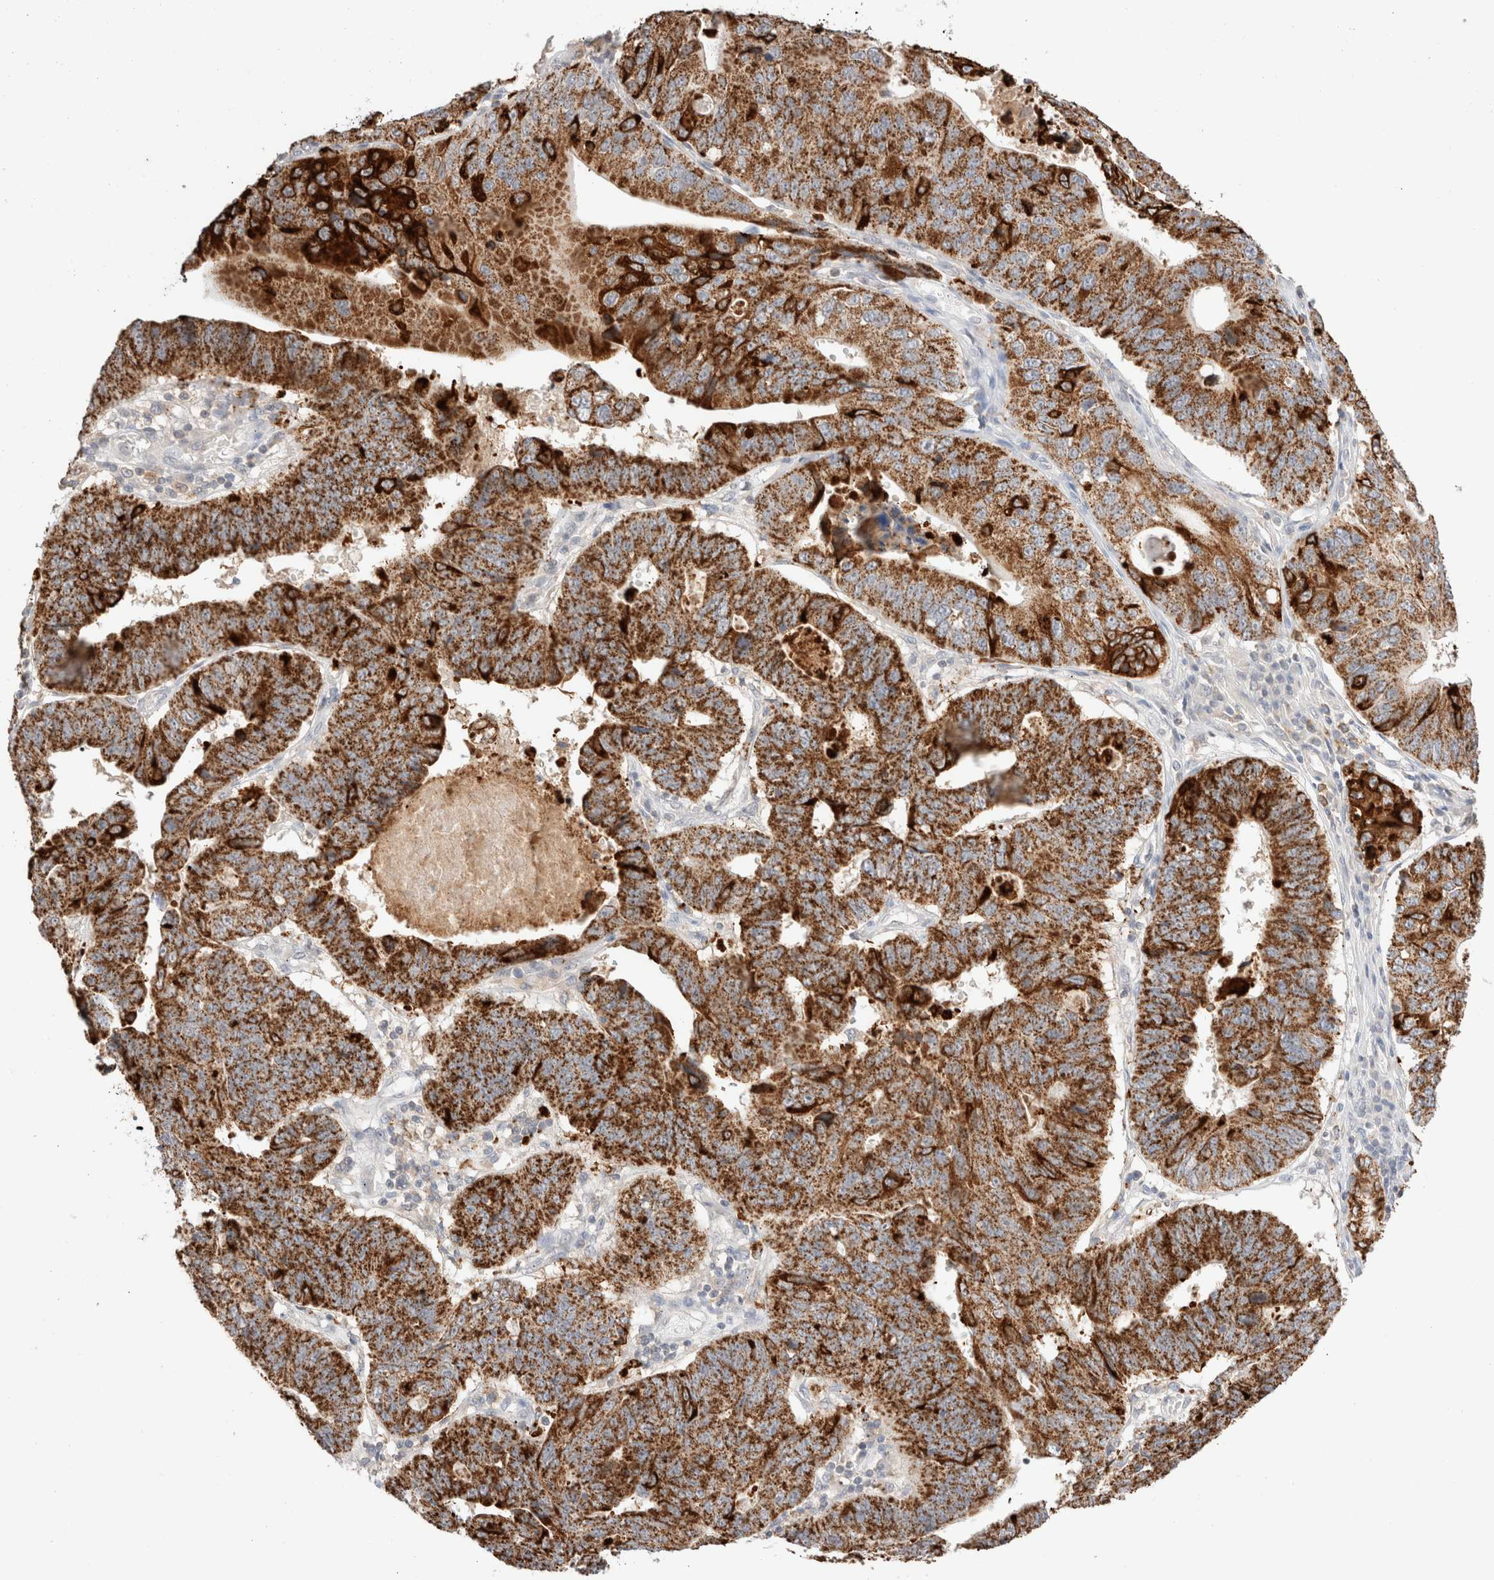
{"staining": {"intensity": "strong", "quantity": ">75%", "location": "cytoplasmic/membranous"}, "tissue": "stomach cancer", "cell_type": "Tumor cells", "image_type": "cancer", "snomed": [{"axis": "morphology", "description": "Adenocarcinoma, NOS"}, {"axis": "topography", "description": "Stomach"}], "caption": "Strong cytoplasmic/membranous staining is appreciated in about >75% of tumor cells in stomach cancer.", "gene": "TRIM41", "patient": {"sex": "male", "age": 59}}